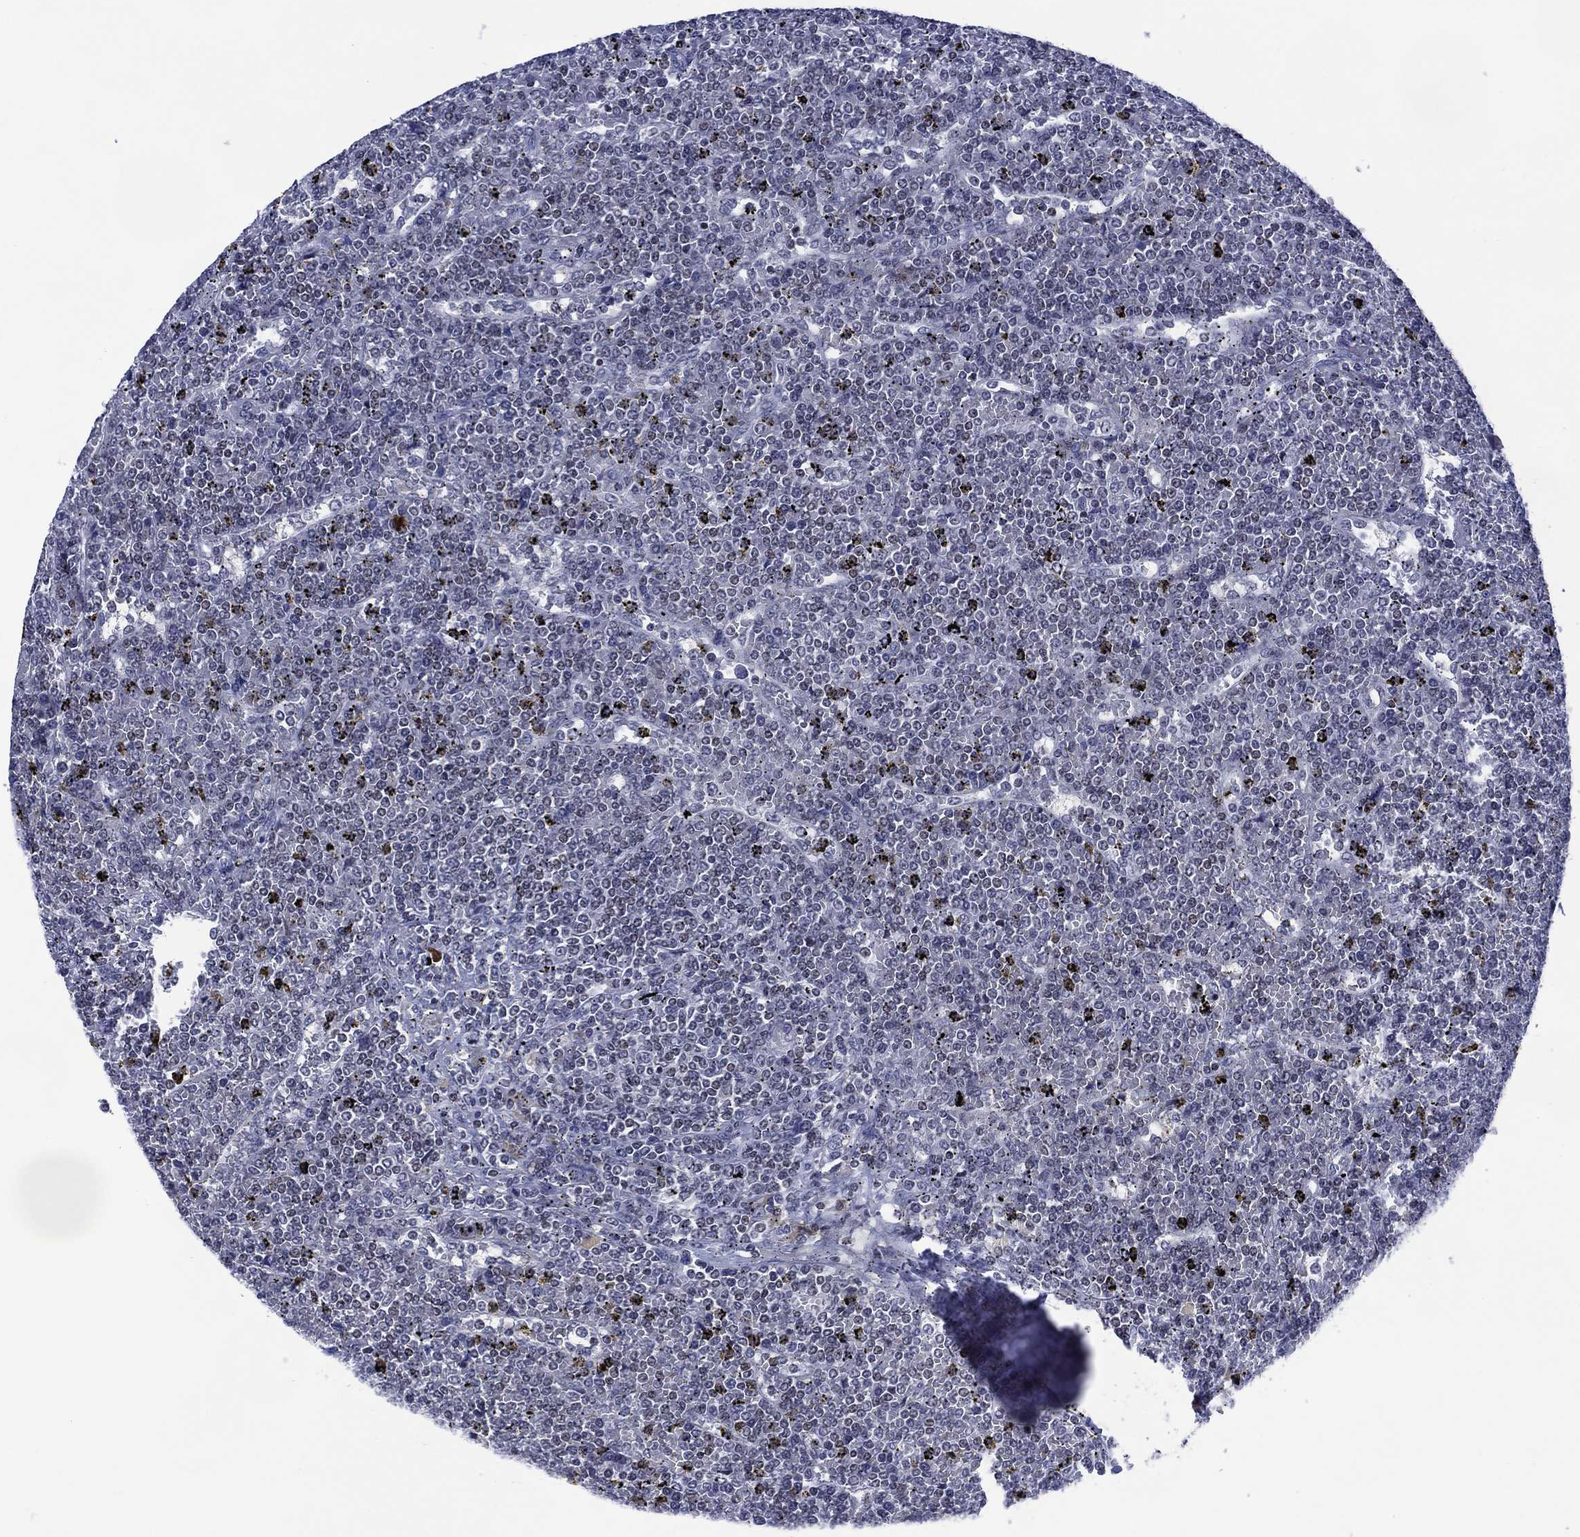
{"staining": {"intensity": "negative", "quantity": "none", "location": "none"}, "tissue": "lymphoma", "cell_type": "Tumor cells", "image_type": "cancer", "snomed": [{"axis": "morphology", "description": "Malignant lymphoma, non-Hodgkin's type, Low grade"}, {"axis": "topography", "description": "Spleen"}], "caption": "Immunohistochemical staining of lymphoma displays no significant staining in tumor cells.", "gene": "USP26", "patient": {"sex": "female", "age": 19}}